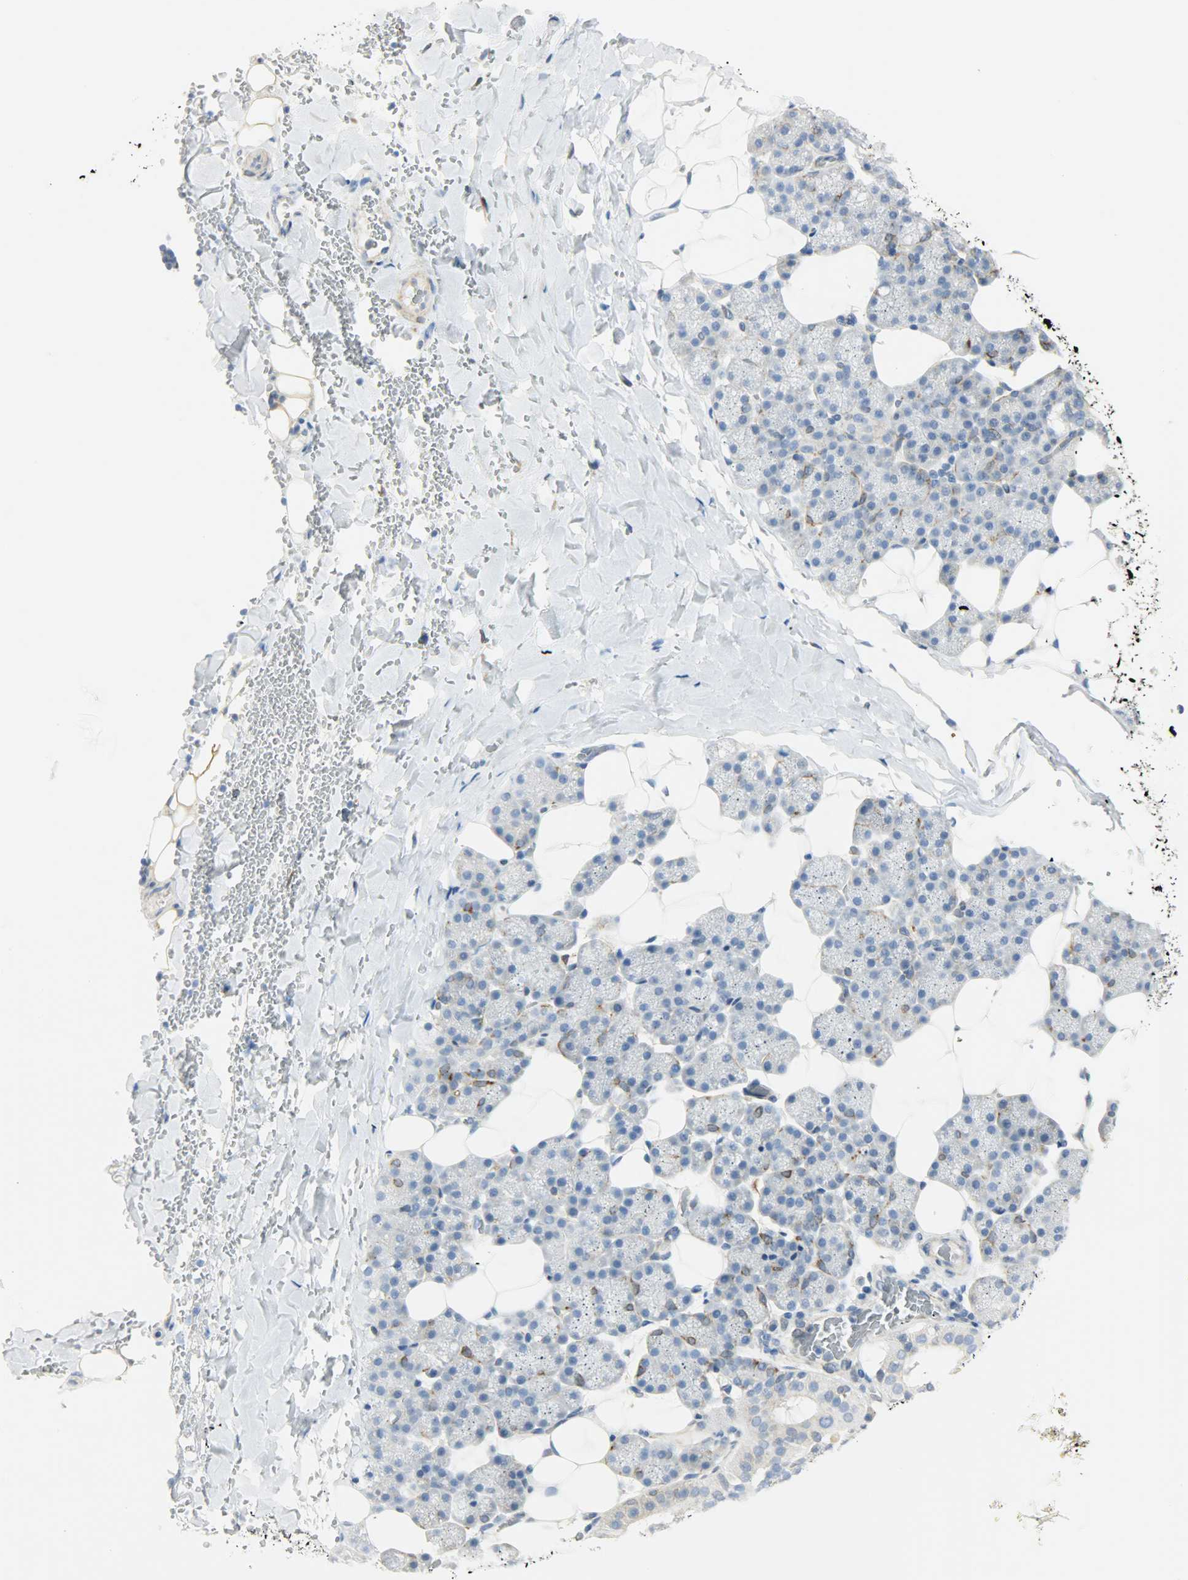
{"staining": {"intensity": "negative", "quantity": "none", "location": "none"}, "tissue": "salivary gland", "cell_type": "Glandular cells", "image_type": "normal", "snomed": [{"axis": "morphology", "description": "Normal tissue, NOS"}, {"axis": "topography", "description": "Lymph node"}, {"axis": "topography", "description": "Salivary gland"}], "caption": "This is an IHC photomicrograph of unremarkable human salivary gland. There is no positivity in glandular cells.", "gene": "PKD2", "patient": {"sex": "male", "age": 8}}